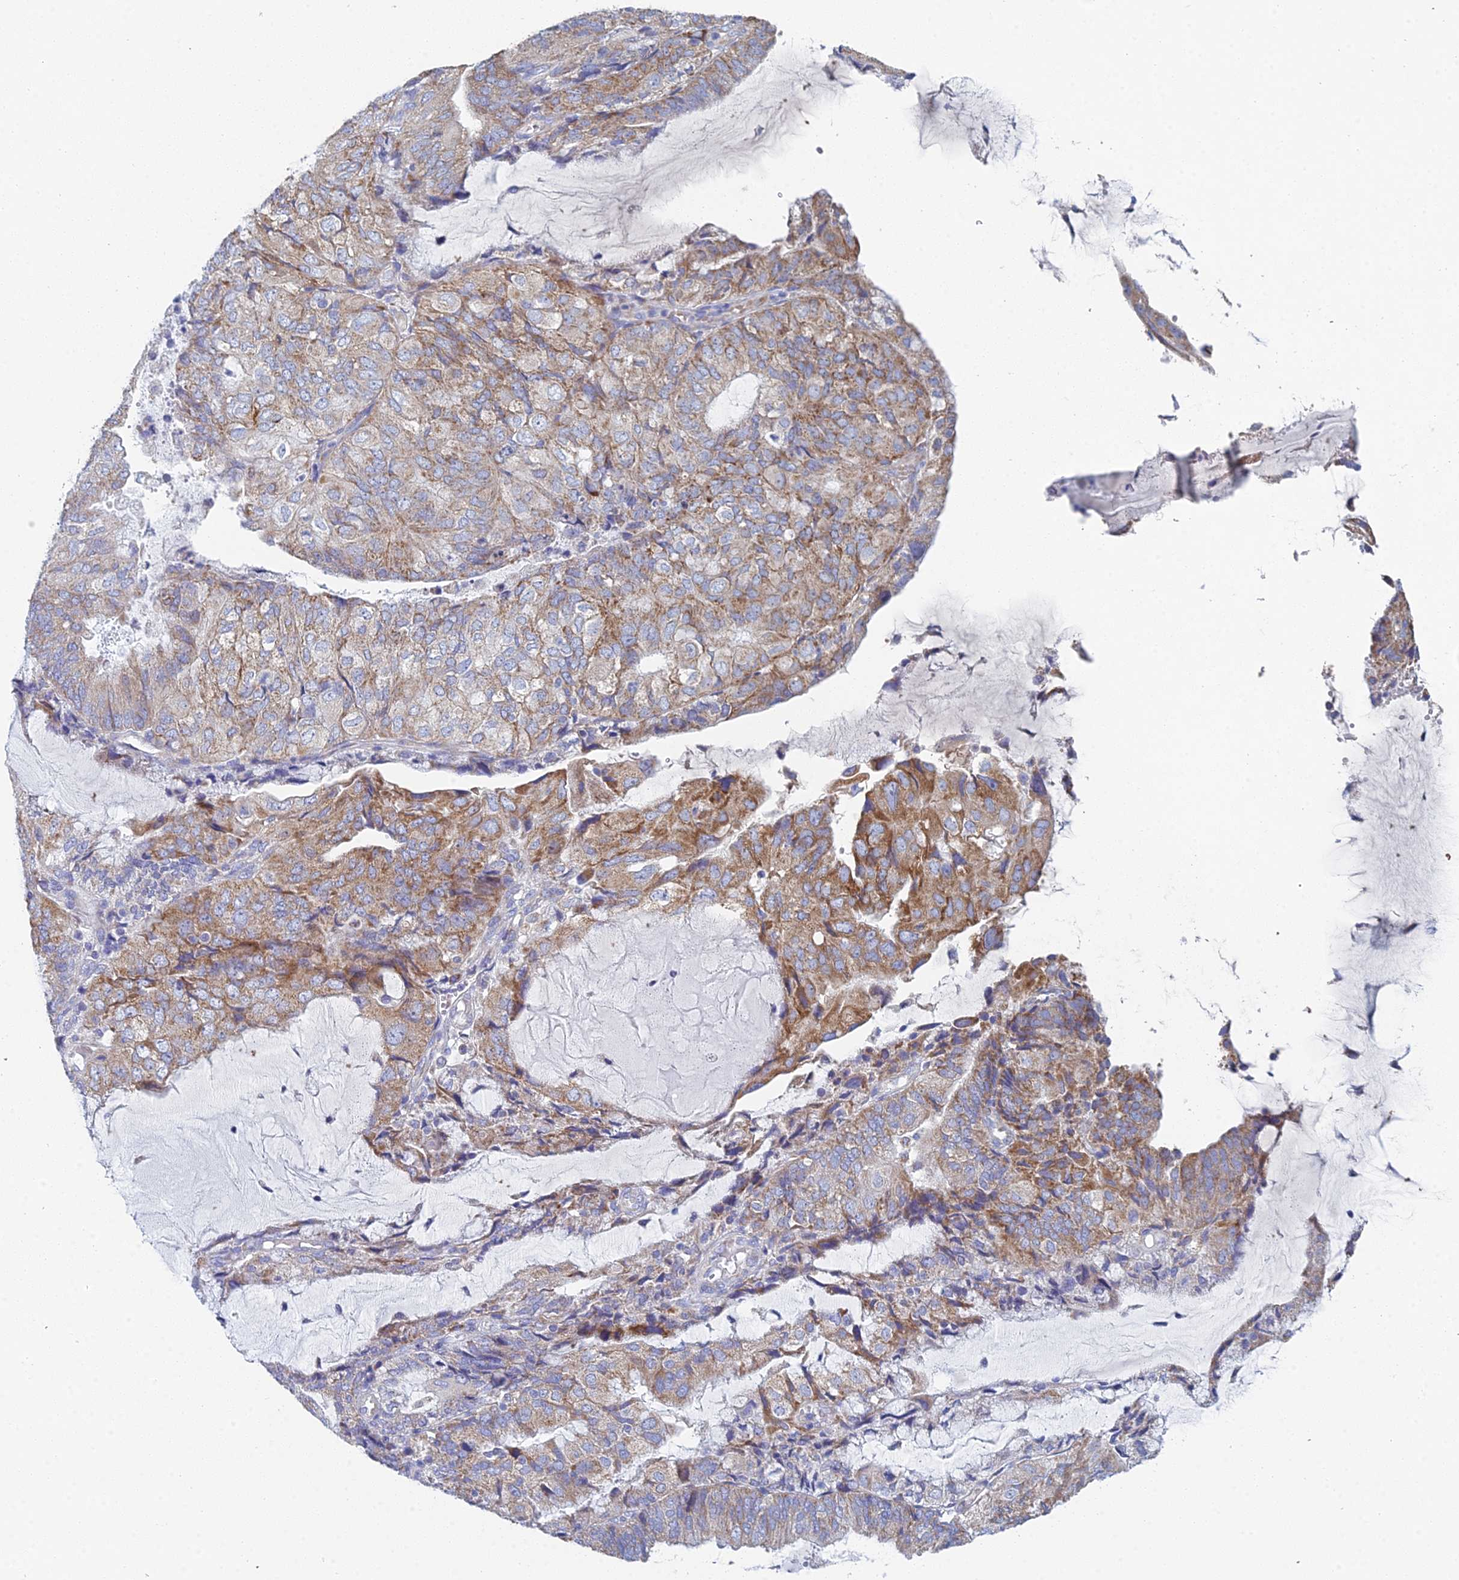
{"staining": {"intensity": "moderate", "quantity": "25%-75%", "location": "cytoplasmic/membranous"}, "tissue": "endometrial cancer", "cell_type": "Tumor cells", "image_type": "cancer", "snomed": [{"axis": "morphology", "description": "Adenocarcinoma, NOS"}, {"axis": "topography", "description": "Endometrium"}], "caption": "Tumor cells display medium levels of moderate cytoplasmic/membranous staining in approximately 25%-75% of cells in endometrial cancer. (Brightfield microscopy of DAB IHC at high magnification).", "gene": "CRACR2B", "patient": {"sex": "female", "age": 81}}